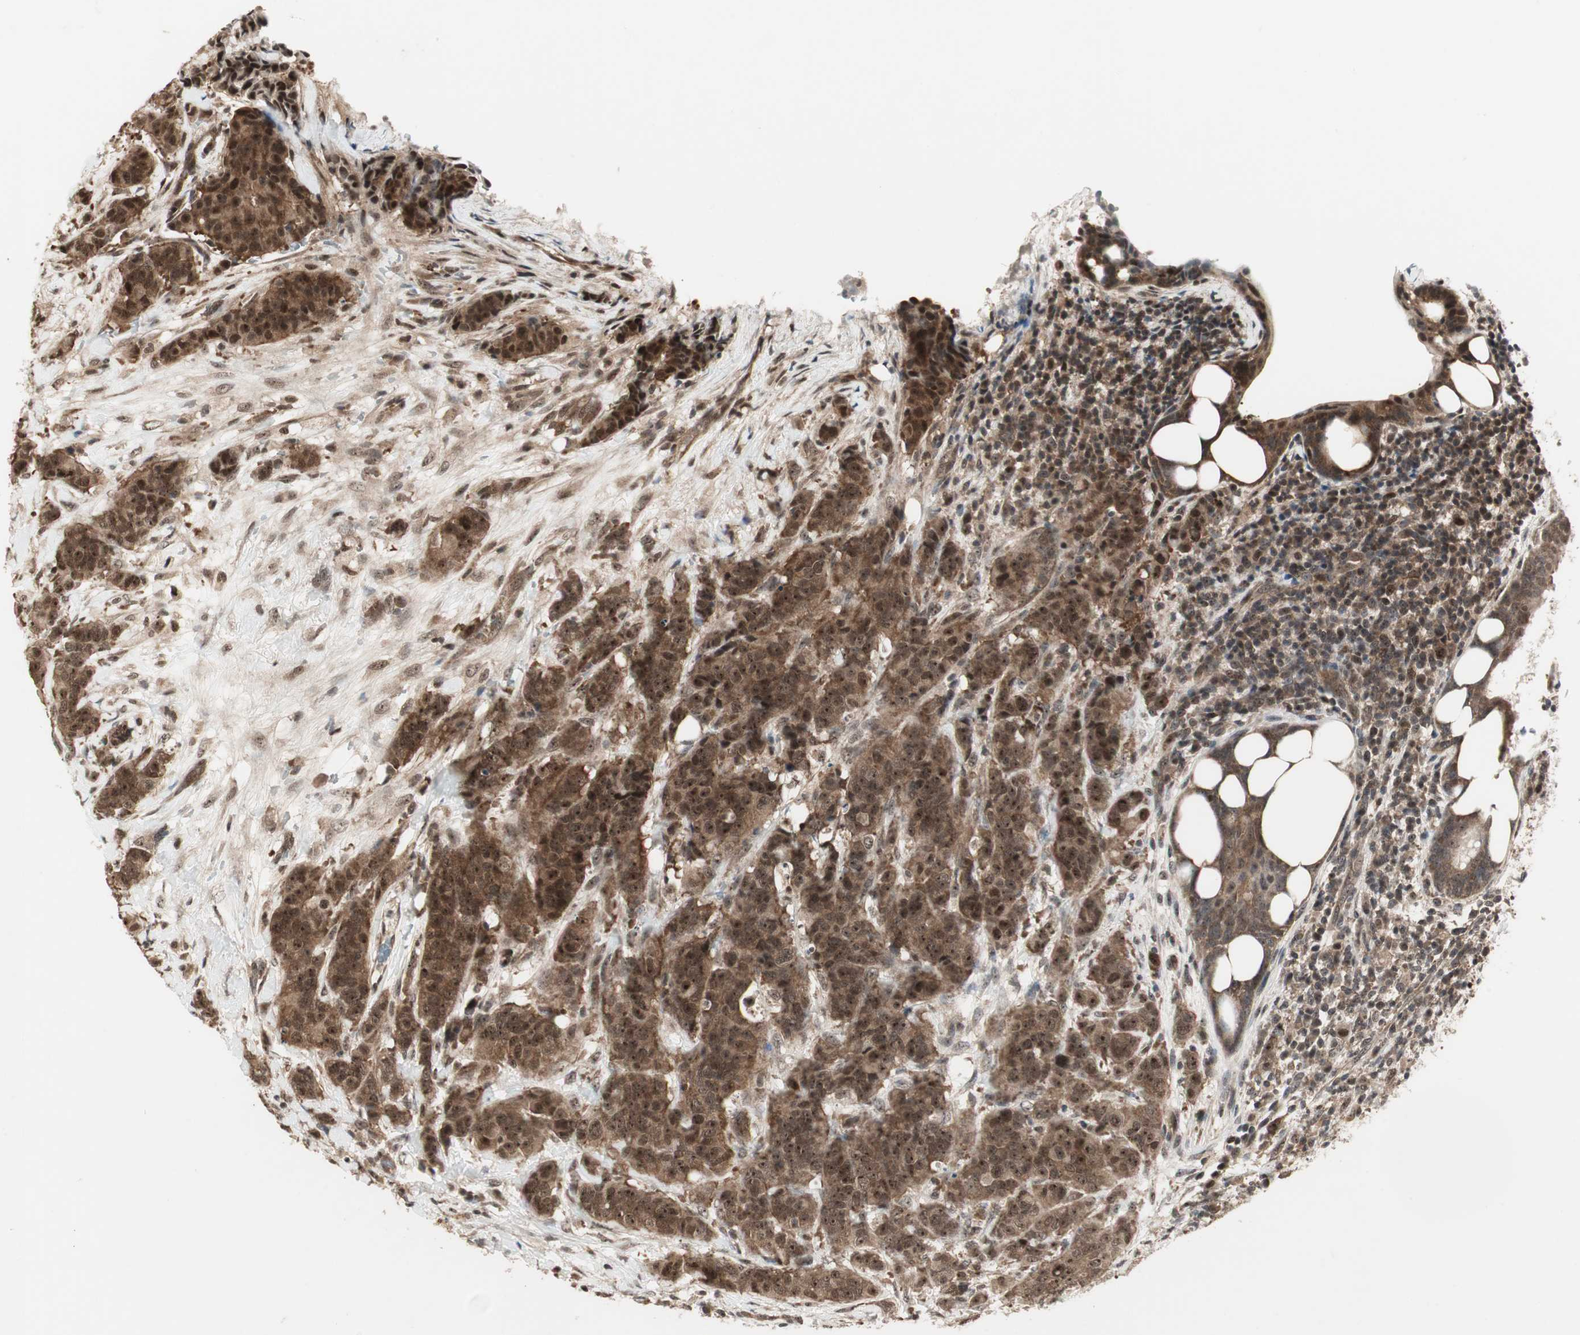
{"staining": {"intensity": "strong", "quantity": ">75%", "location": "cytoplasmic/membranous,nuclear"}, "tissue": "breast cancer", "cell_type": "Tumor cells", "image_type": "cancer", "snomed": [{"axis": "morphology", "description": "Duct carcinoma"}, {"axis": "topography", "description": "Breast"}], "caption": "Breast infiltrating ductal carcinoma stained for a protein exhibits strong cytoplasmic/membranous and nuclear positivity in tumor cells.", "gene": "CSNK2B", "patient": {"sex": "female", "age": 40}}